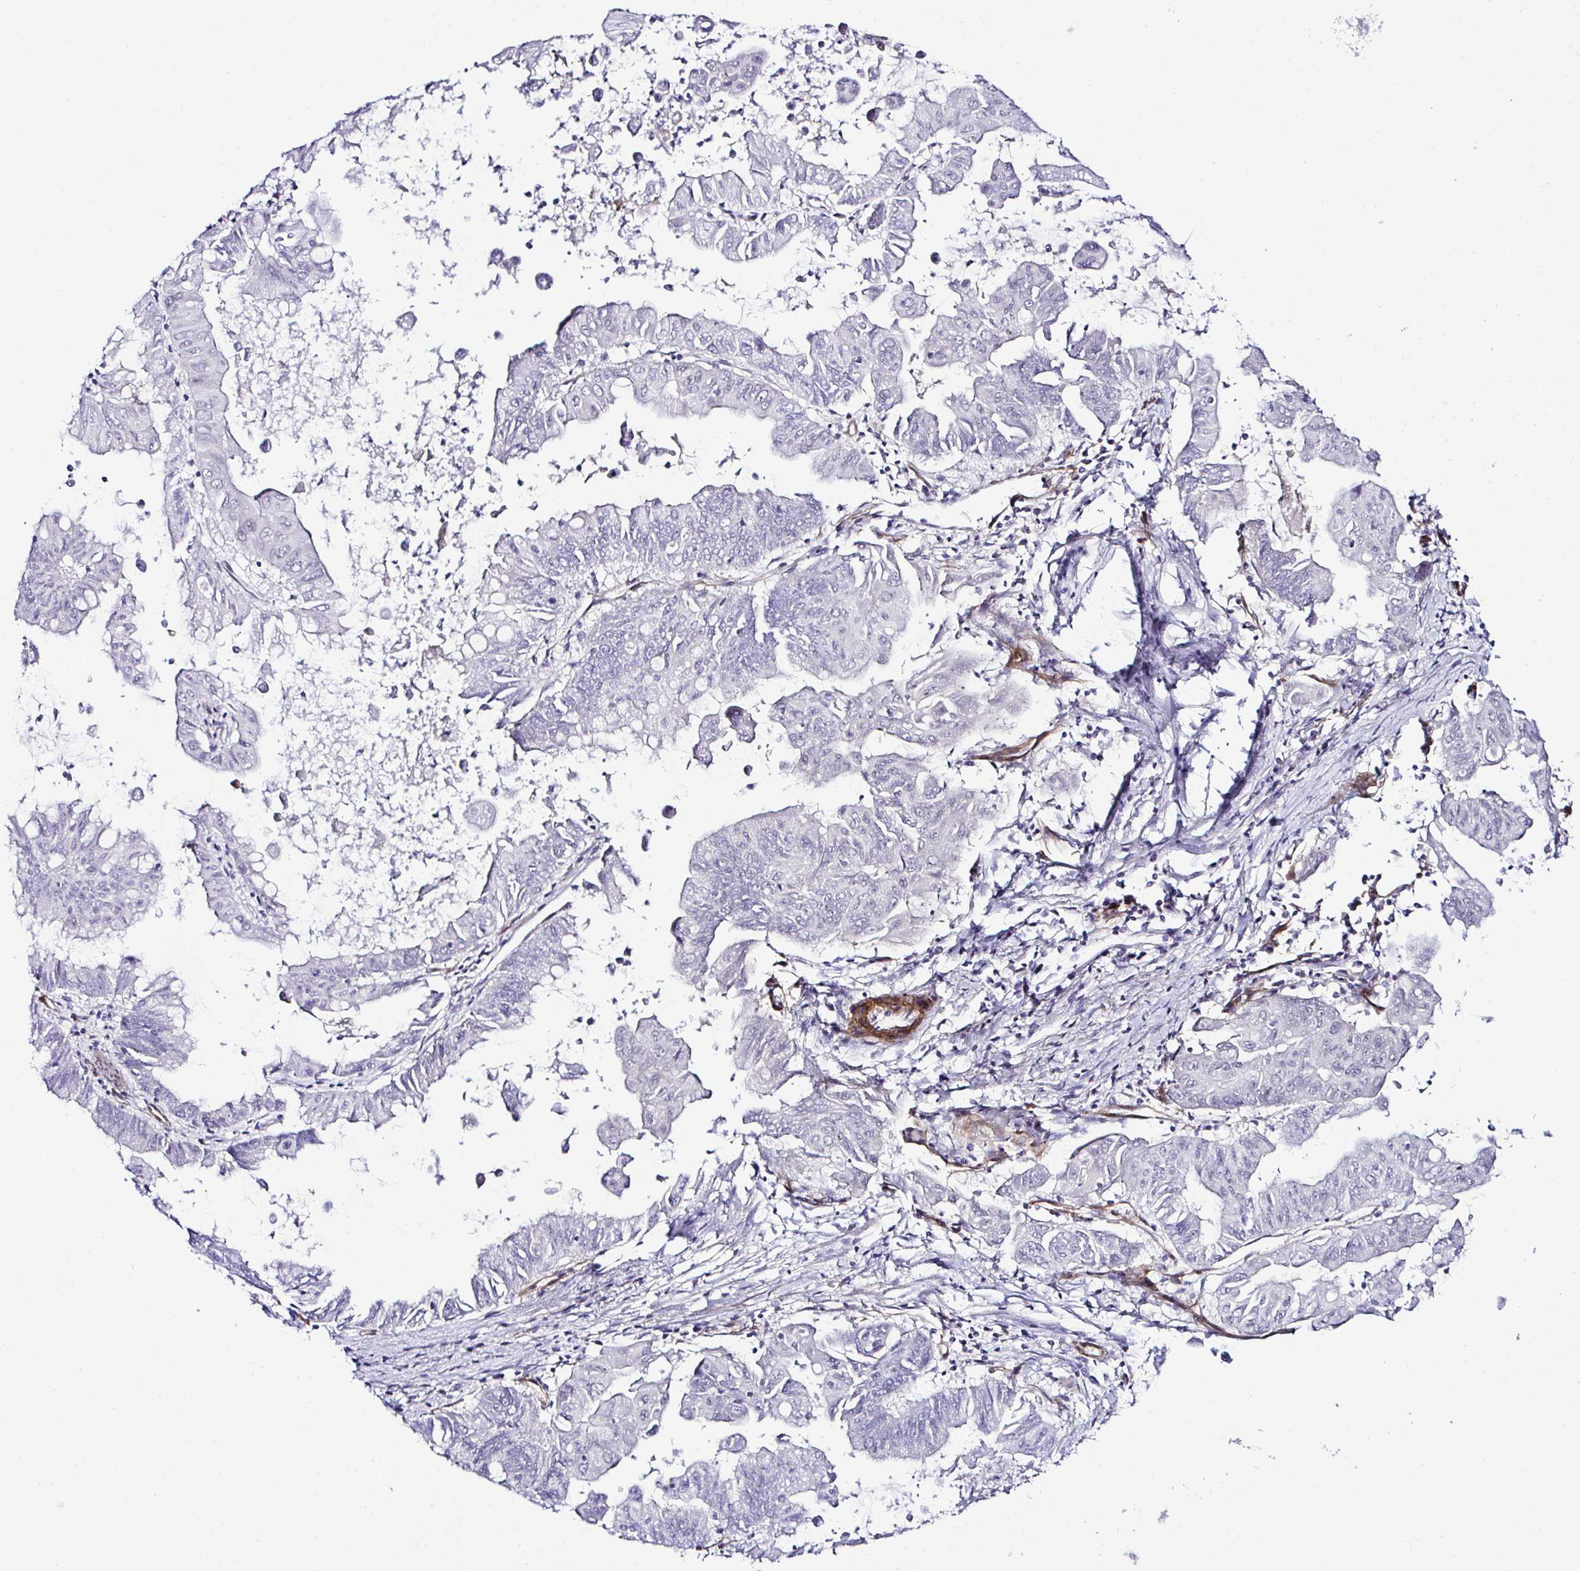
{"staining": {"intensity": "negative", "quantity": "none", "location": "none"}, "tissue": "stomach cancer", "cell_type": "Tumor cells", "image_type": "cancer", "snomed": [{"axis": "morphology", "description": "Adenocarcinoma, NOS"}, {"axis": "topography", "description": "Stomach, upper"}], "caption": "This is an IHC histopathology image of human stomach cancer. There is no expression in tumor cells.", "gene": "FBXO34", "patient": {"sex": "male", "age": 80}}